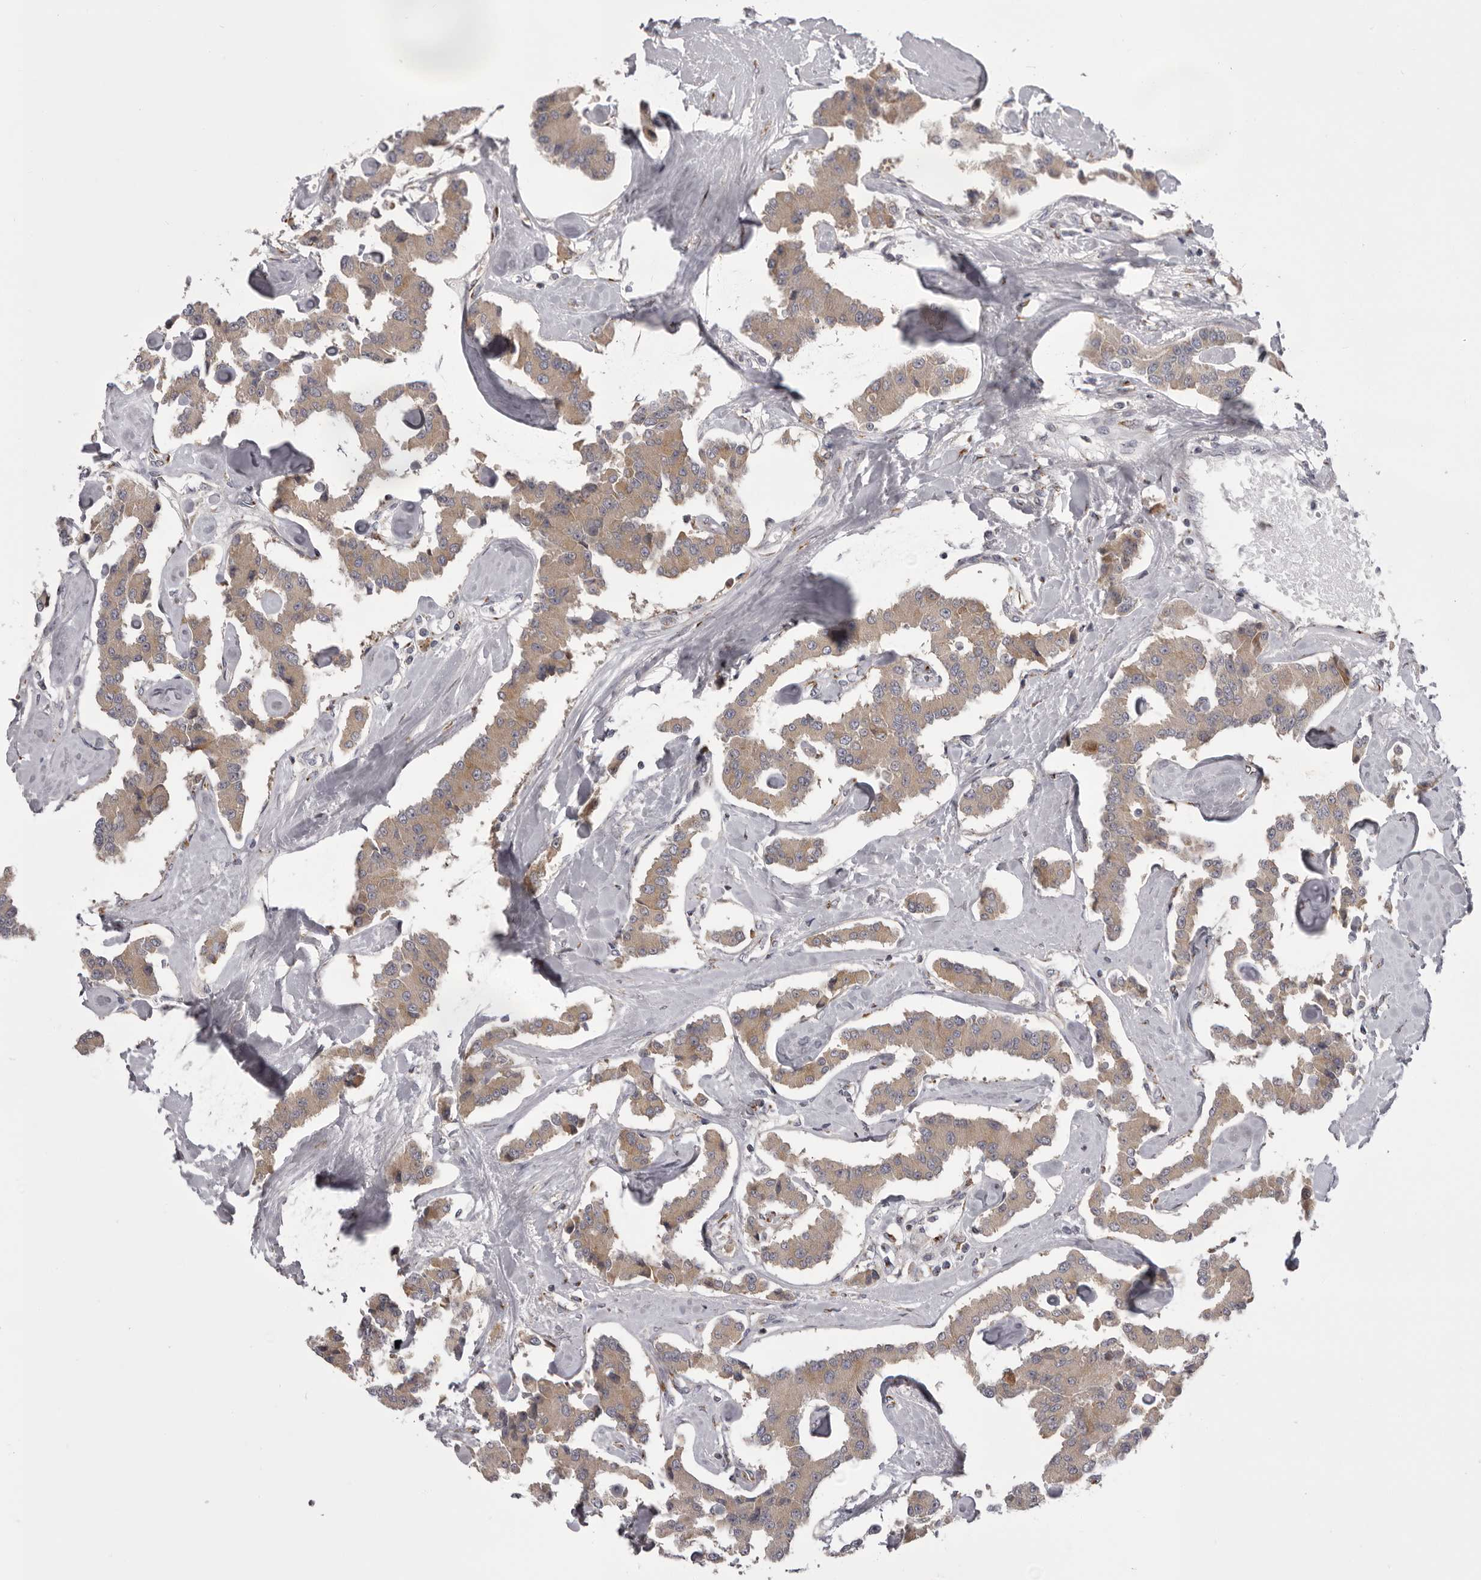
{"staining": {"intensity": "weak", "quantity": ">75%", "location": "cytoplasmic/membranous"}, "tissue": "carcinoid", "cell_type": "Tumor cells", "image_type": "cancer", "snomed": [{"axis": "morphology", "description": "Carcinoid, malignant, NOS"}, {"axis": "topography", "description": "Pancreas"}], "caption": "The micrograph exhibits immunohistochemical staining of malignant carcinoid. There is weak cytoplasmic/membranous positivity is appreciated in approximately >75% of tumor cells. Nuclei are stained in blue.", "gene": "WDR47", "patient": {"sex": "male", "age": 41}}